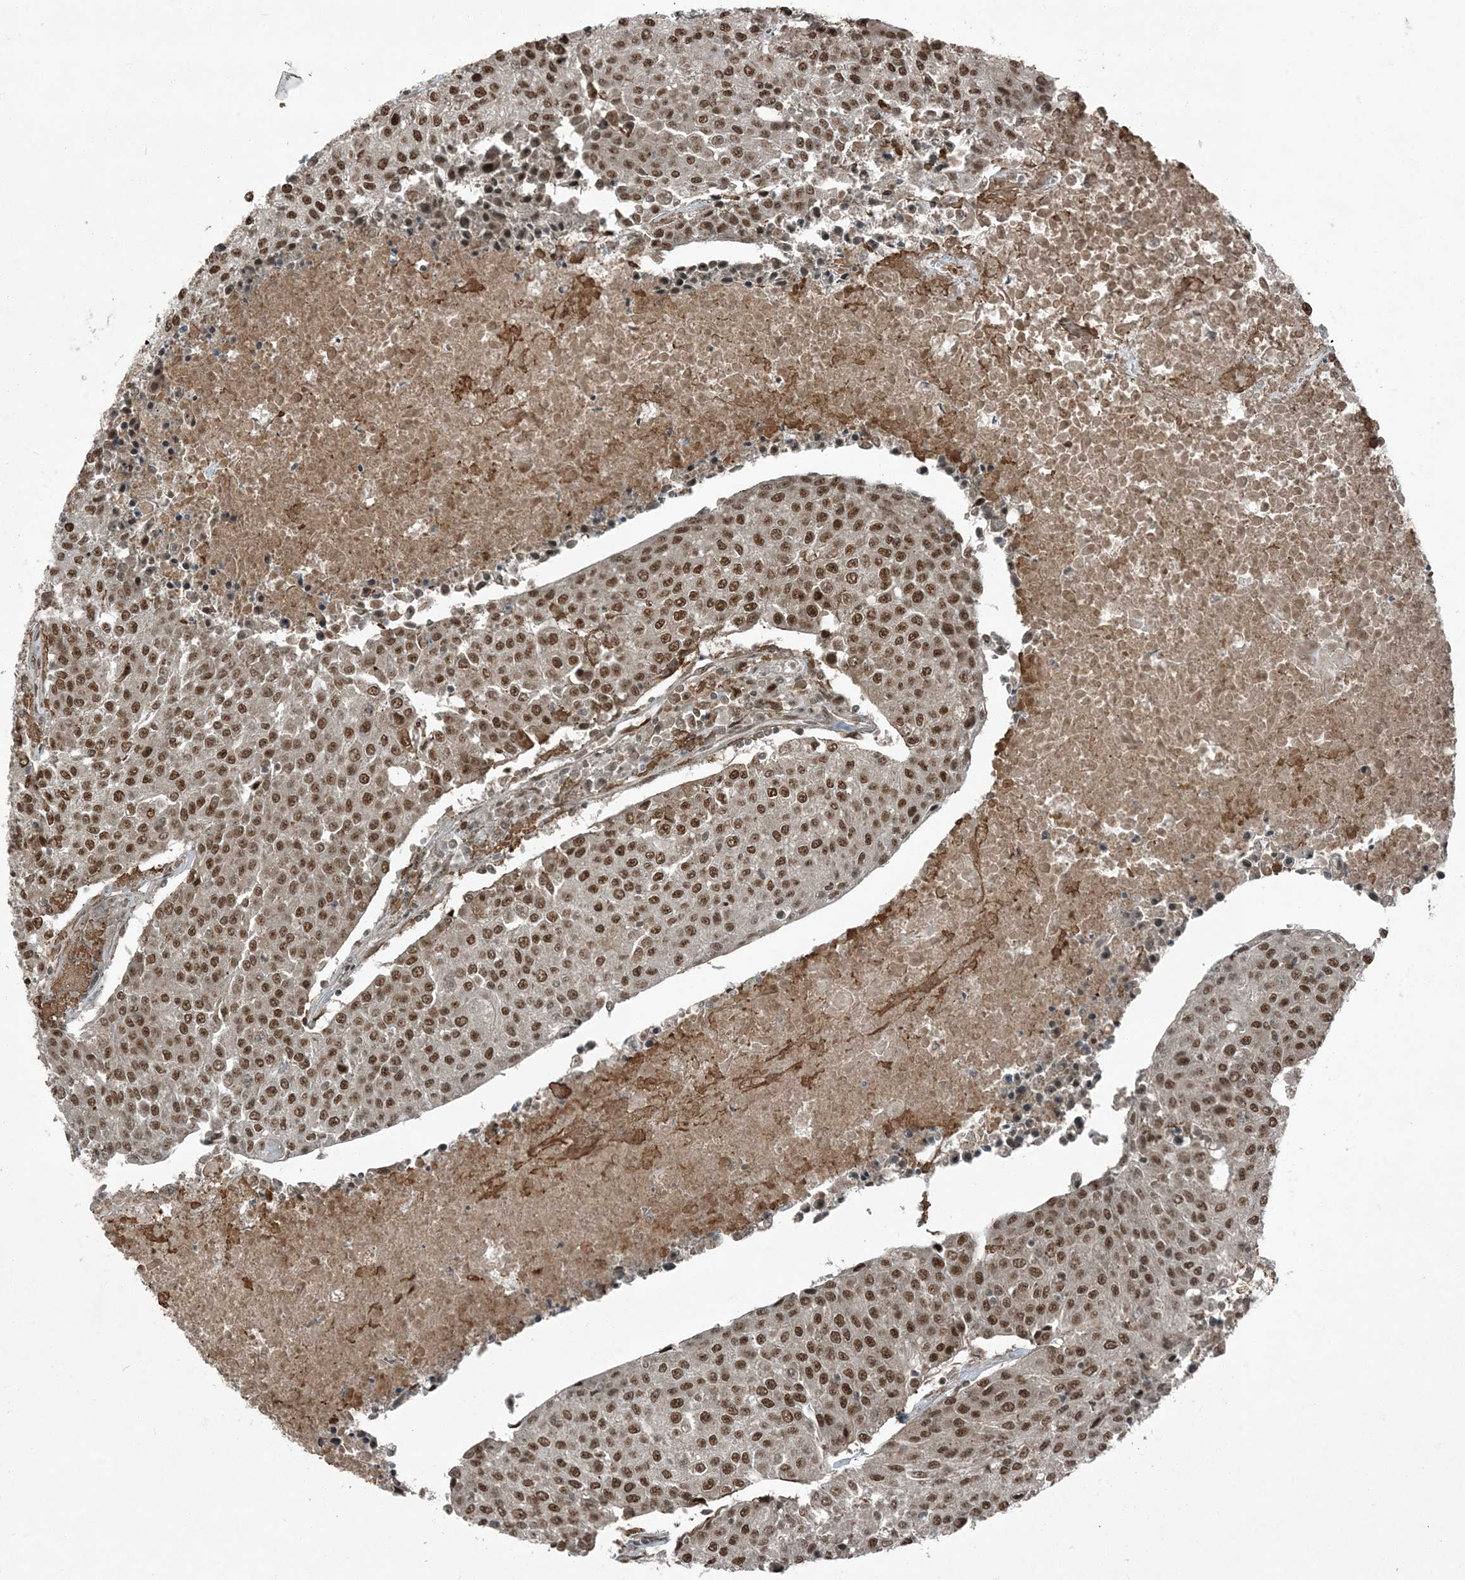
{"staining": {"intensity": "moderate", "quantity": ">75%", "location": "nuclear"}, "tissue": "urothelial cancer", "cell_type": "Tumor cells", "image_type": "cancer", "snomed": [{"axis": "morphology", "description": "Urothelial carcinoma, High grade"}, {"axis": "topography", "description": "Urinary bladder"}], "caption": "A medium amount of moderate nuclear expression is identified in about >75% of tumor cells in high-grade urothelial carcinoma tissue. (IHC, brightfield microscopy, high magnification).", "gene": "TRAPPC12", "patient": {"sex": "female", "age": 85}}